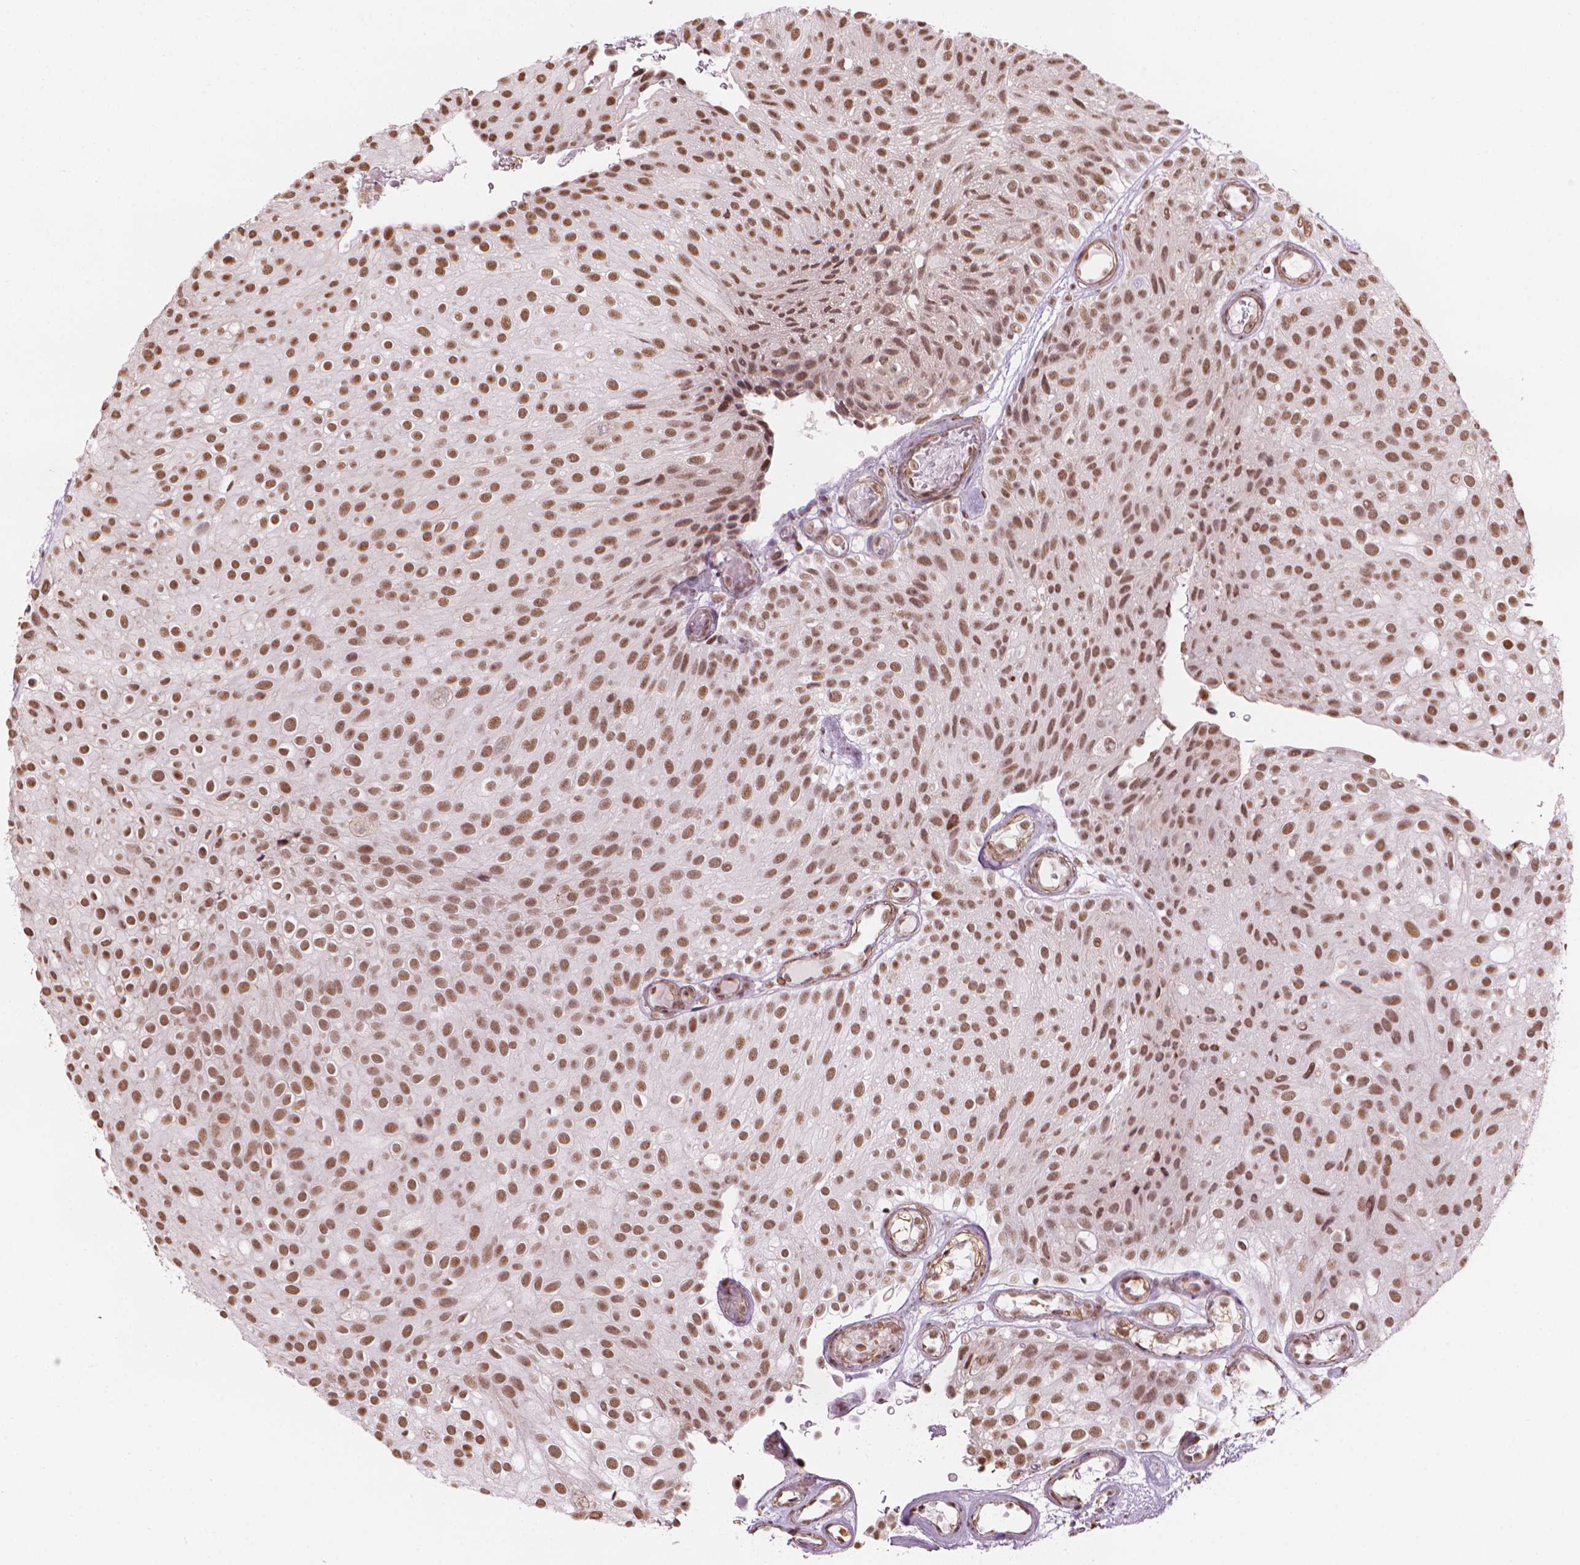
{"staining": {"intensity": "negative", "quantity": "none", "location": "none"}, "tissue": "urothelial cancer", "cell_type": "Tumor cells", "image_type": "cancer", "snomed": [{"axis": "morphology", "description": "Urothelial carcinoma, Low grade"}, {"axis": "topography", "description": "Urinary bladder"}], "caption": "High magnification brightfield microscopy of low-grade urothelial carcinoma stained with DAB (brown) and counterstained with hematoxylin (blue): tumor cells show no significant positivity. (Immunohistochemistry (ihc), brightfield microscopy, high magnification).", "gene": "HOXD4", "patient": {"sex": "male", "age": 78}}